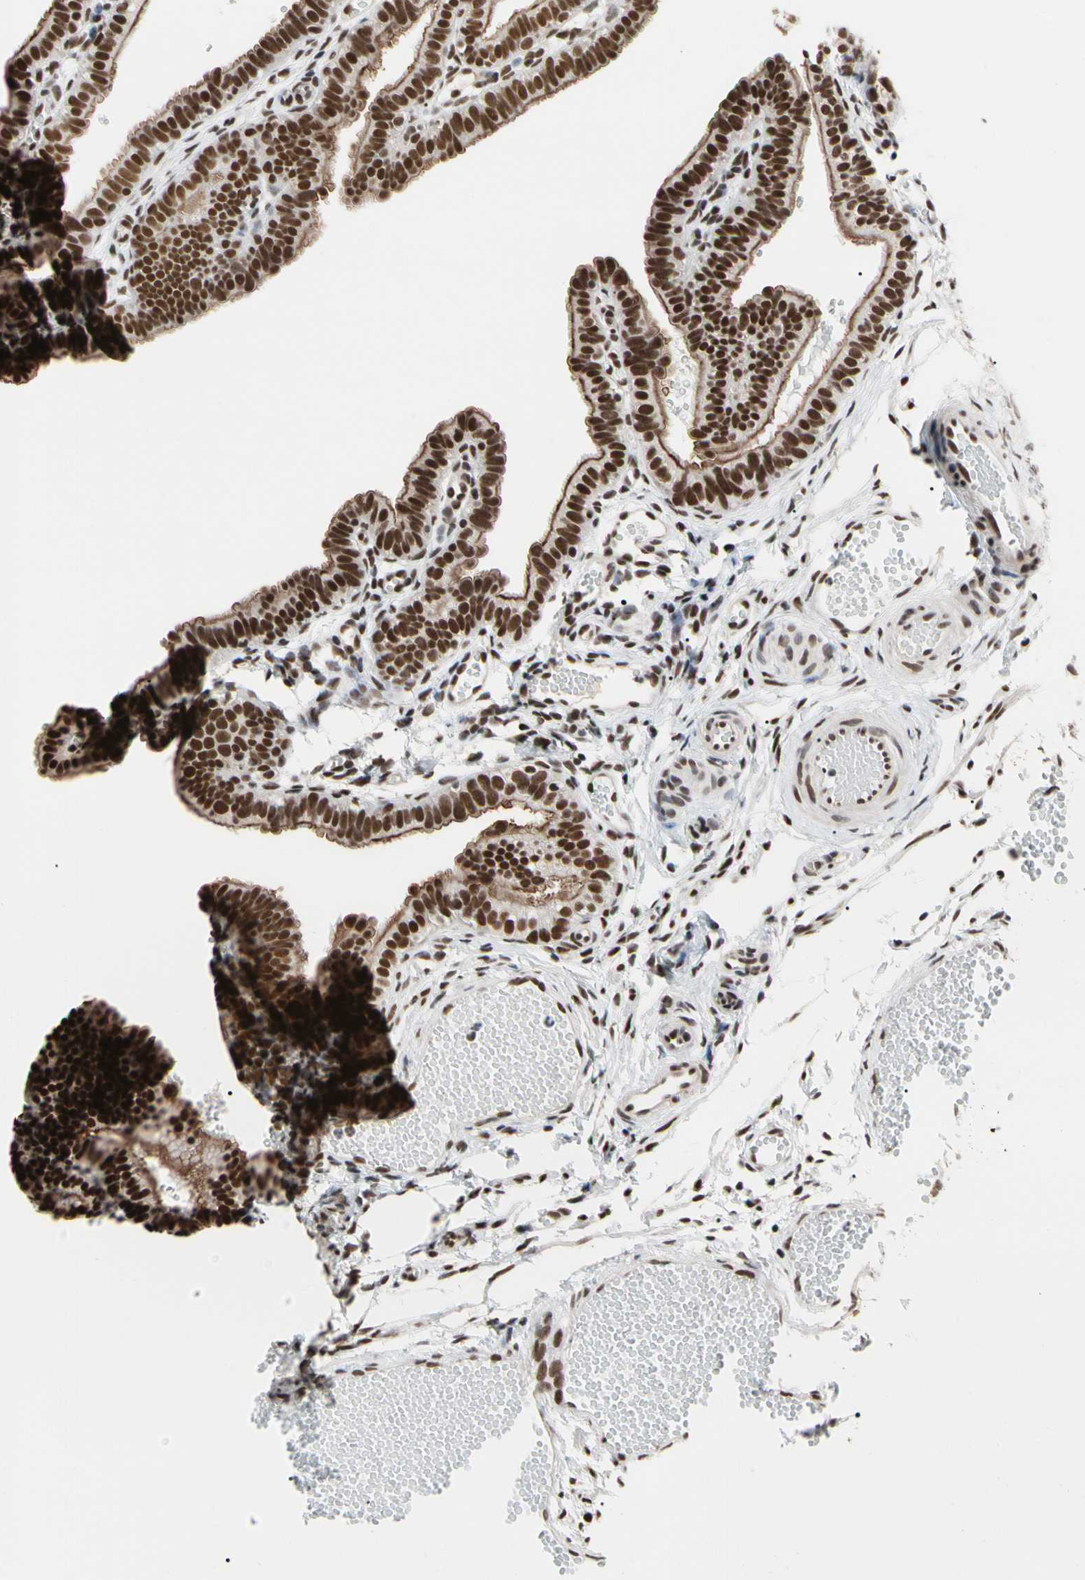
{"staining": {"intensity": "strong", "quantity": ">75%", "location": "nuclear"}, "tissue": "fallopian tube", "cell_type": "Glandular cells", "image_type": "normal", "snomed": [{"axis": "morphology", "description": "Normal tissue, NOS"}, {"axis": "topography", "description": "Fallopian tube"}, {"axis": "topography", "description": "Placenta"}], "caption": "Brown immunohistochemical staining in benign fallopian tube exhibits strong nuclear positivity in about >75% of glandular cells.", "gene": "FAM98B", "patient": {"sex": "female", "age": 34}}